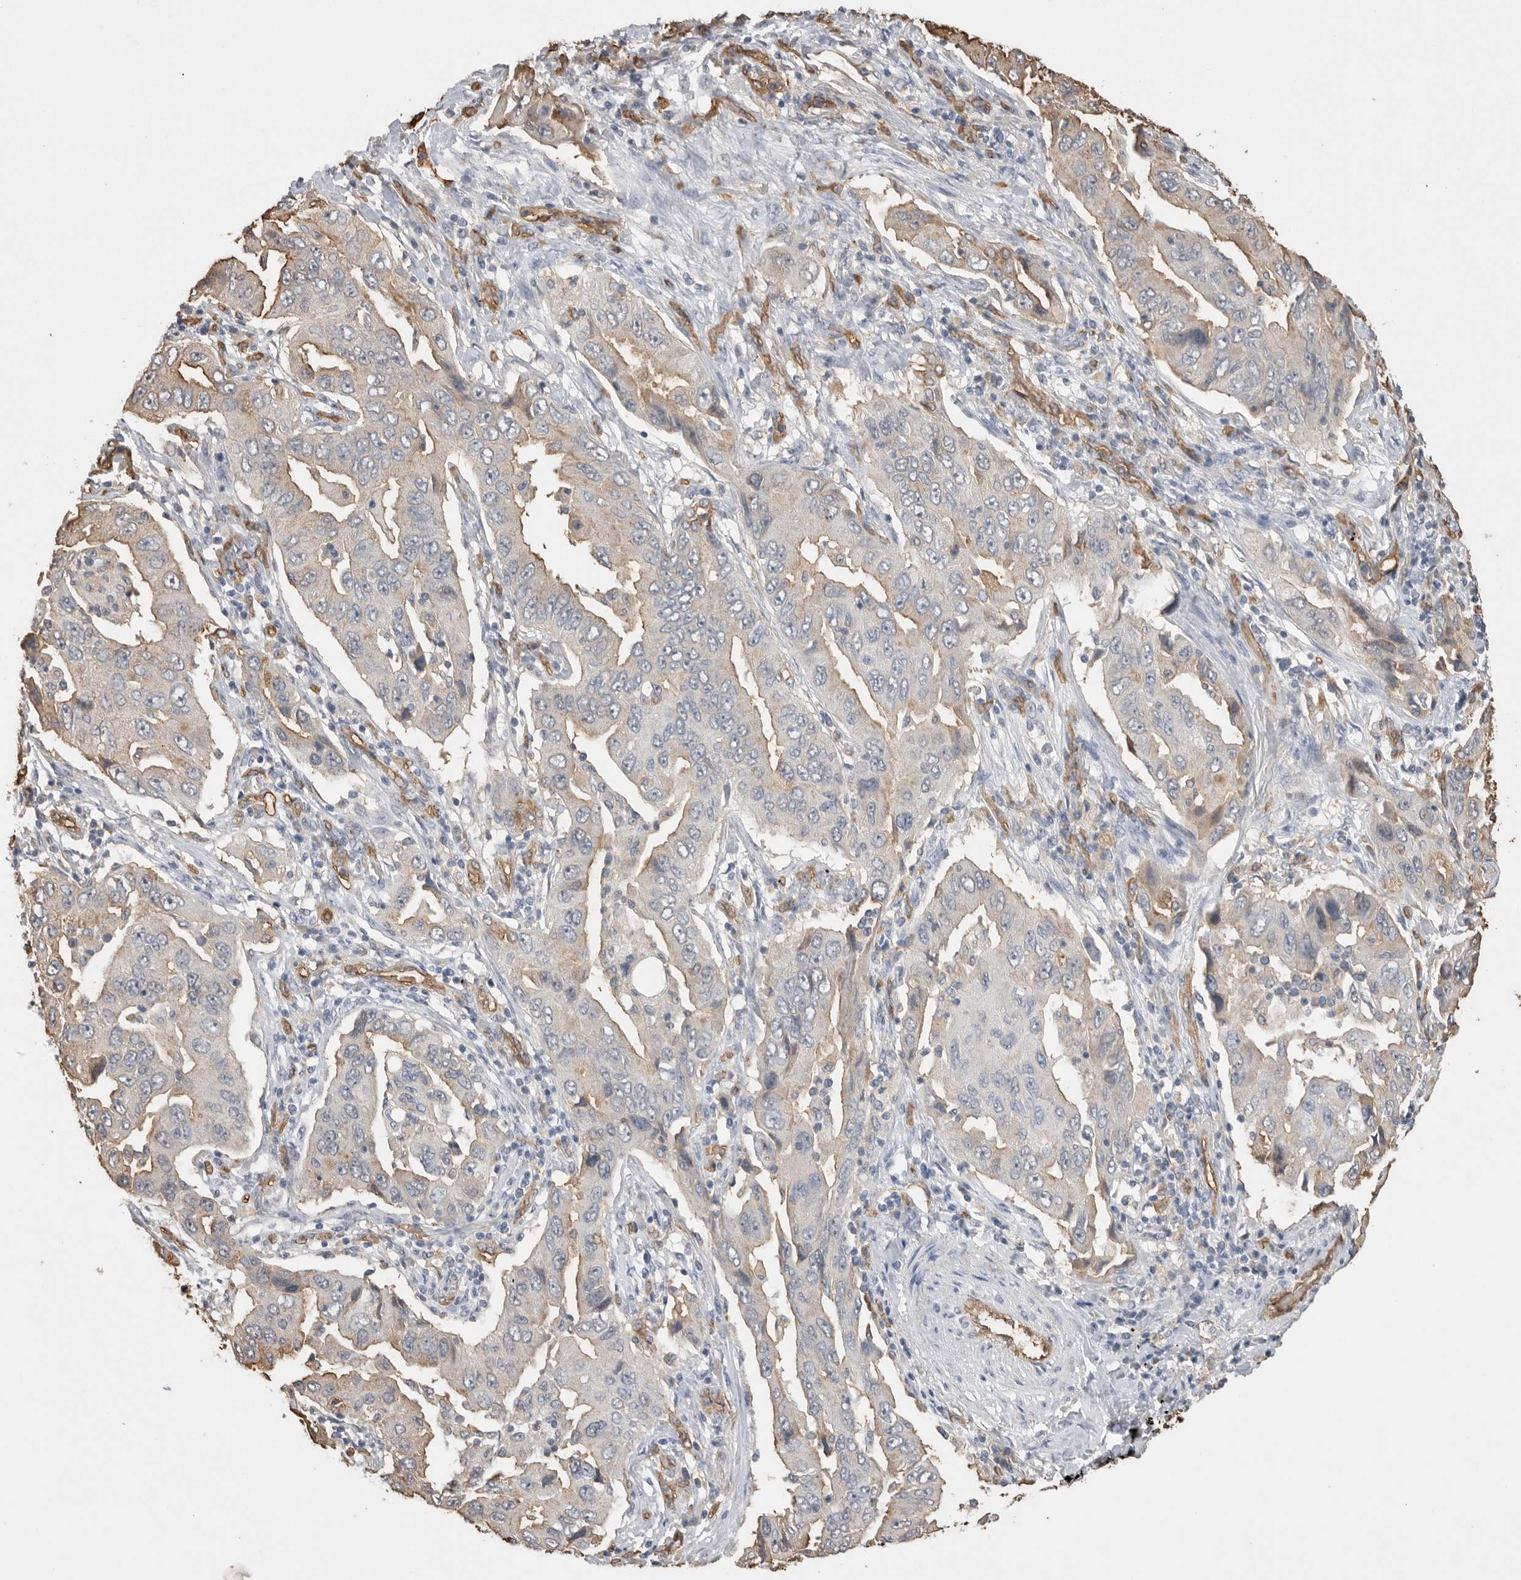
{"staining": {"intensity": "negative", "quantity": "none", "location": "none"}, "tissue": "lung cancer", "cell_type": "Tumor cells", "image_type": "cancer", "snomed": [{"axis": "morphology", "description": "Adenocarcinoma, NOS"}, {"axis": "topography", "description": "Lung"}], "caption": "There is no significant staining in tumor cells of lung cancer (adenocarcinoma). (Stains: DAB IHC with hematoxylin counter stain, Microscopy: brightfield microscopy at high magnification).", "gene": "IL27", "patient": {"sex": "female", "age": 65}}